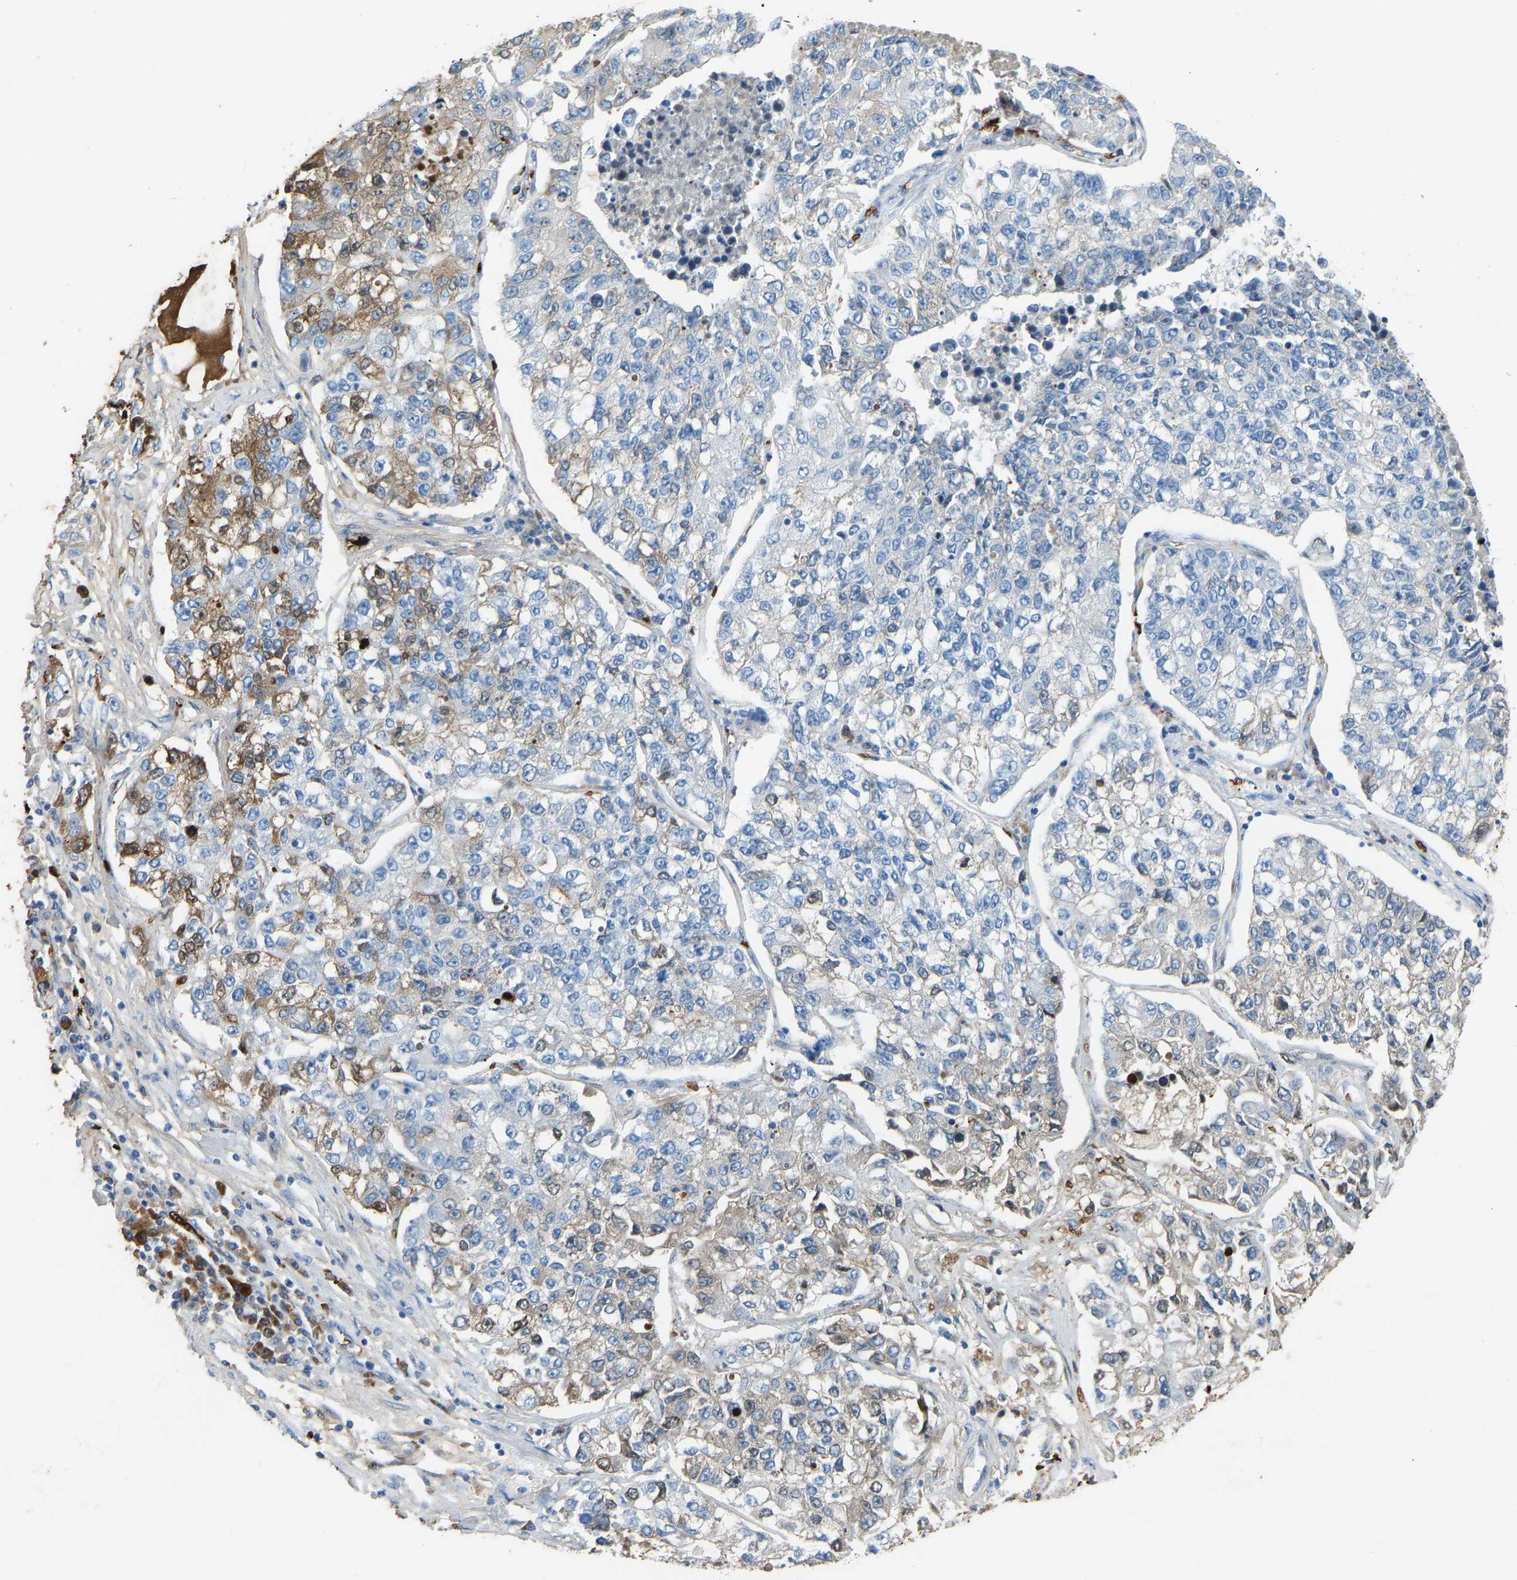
{"staining": {"intensity": "moderate", "quantity": "<25%", "location": "cytoplasmic/membranous"}, "tissue": "lung cancer", "cell_type": "Tumor cells", "image_type": "cancer", "snomed": [{"axis": "morphology", "description": "Adenocarcinoma, NOS"}, {"axis": "topography", "description": "Lung"}], "caption": "Immunohistochemistry (DAB) staining of lung cancer demonstrates moderate cytoplasmic/membranous protein expression in approximately <25% of tumor cells. The staining was performed using DAB (3,3'-diaminobenzidine), with brown indicating positive protein expression. Nuclei are stained blue with hematoxylin.", "gene": "PIGS", "patient": {"sex": "male", "age": 49}}